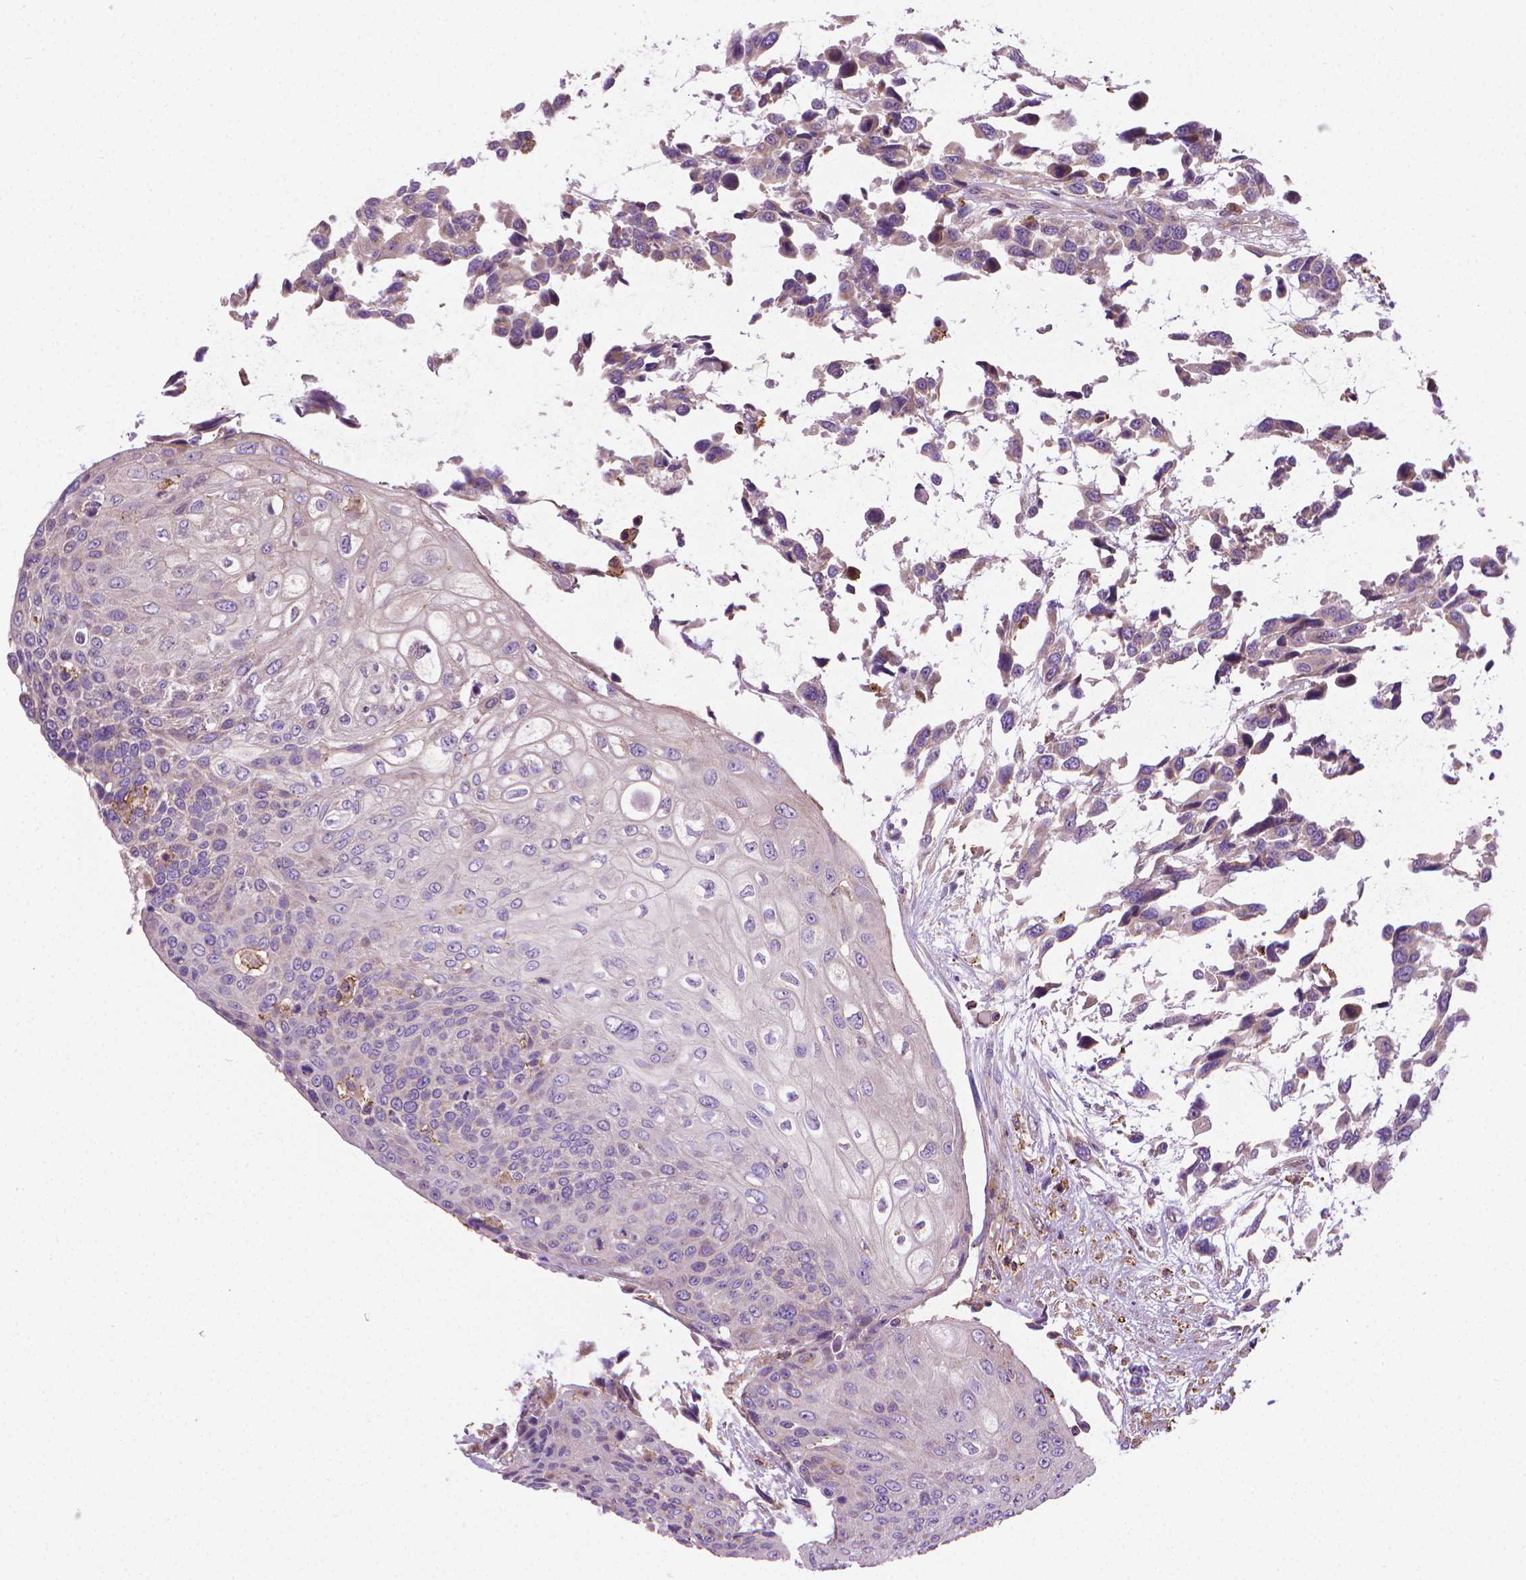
{"staining": {"intensity": "negative", "quantity": "none", "location": "none"}, "tissue": "urothelial cancer", "cell_type": "Tumor cells", "image_type": "cancer", "snomed": [{"axis": "morphology", "description": "Urothelial carcinoma, High grade"}, {"axis": "topography", "description": "Urinary bladder"}], "caption": "High-grade urothelial carcinoma stained for a protein using immunohistochemistry demonstrates no expression tumor cells.", "gene": "SLC51B", "patient": {"sex": "female", "age": 70}}